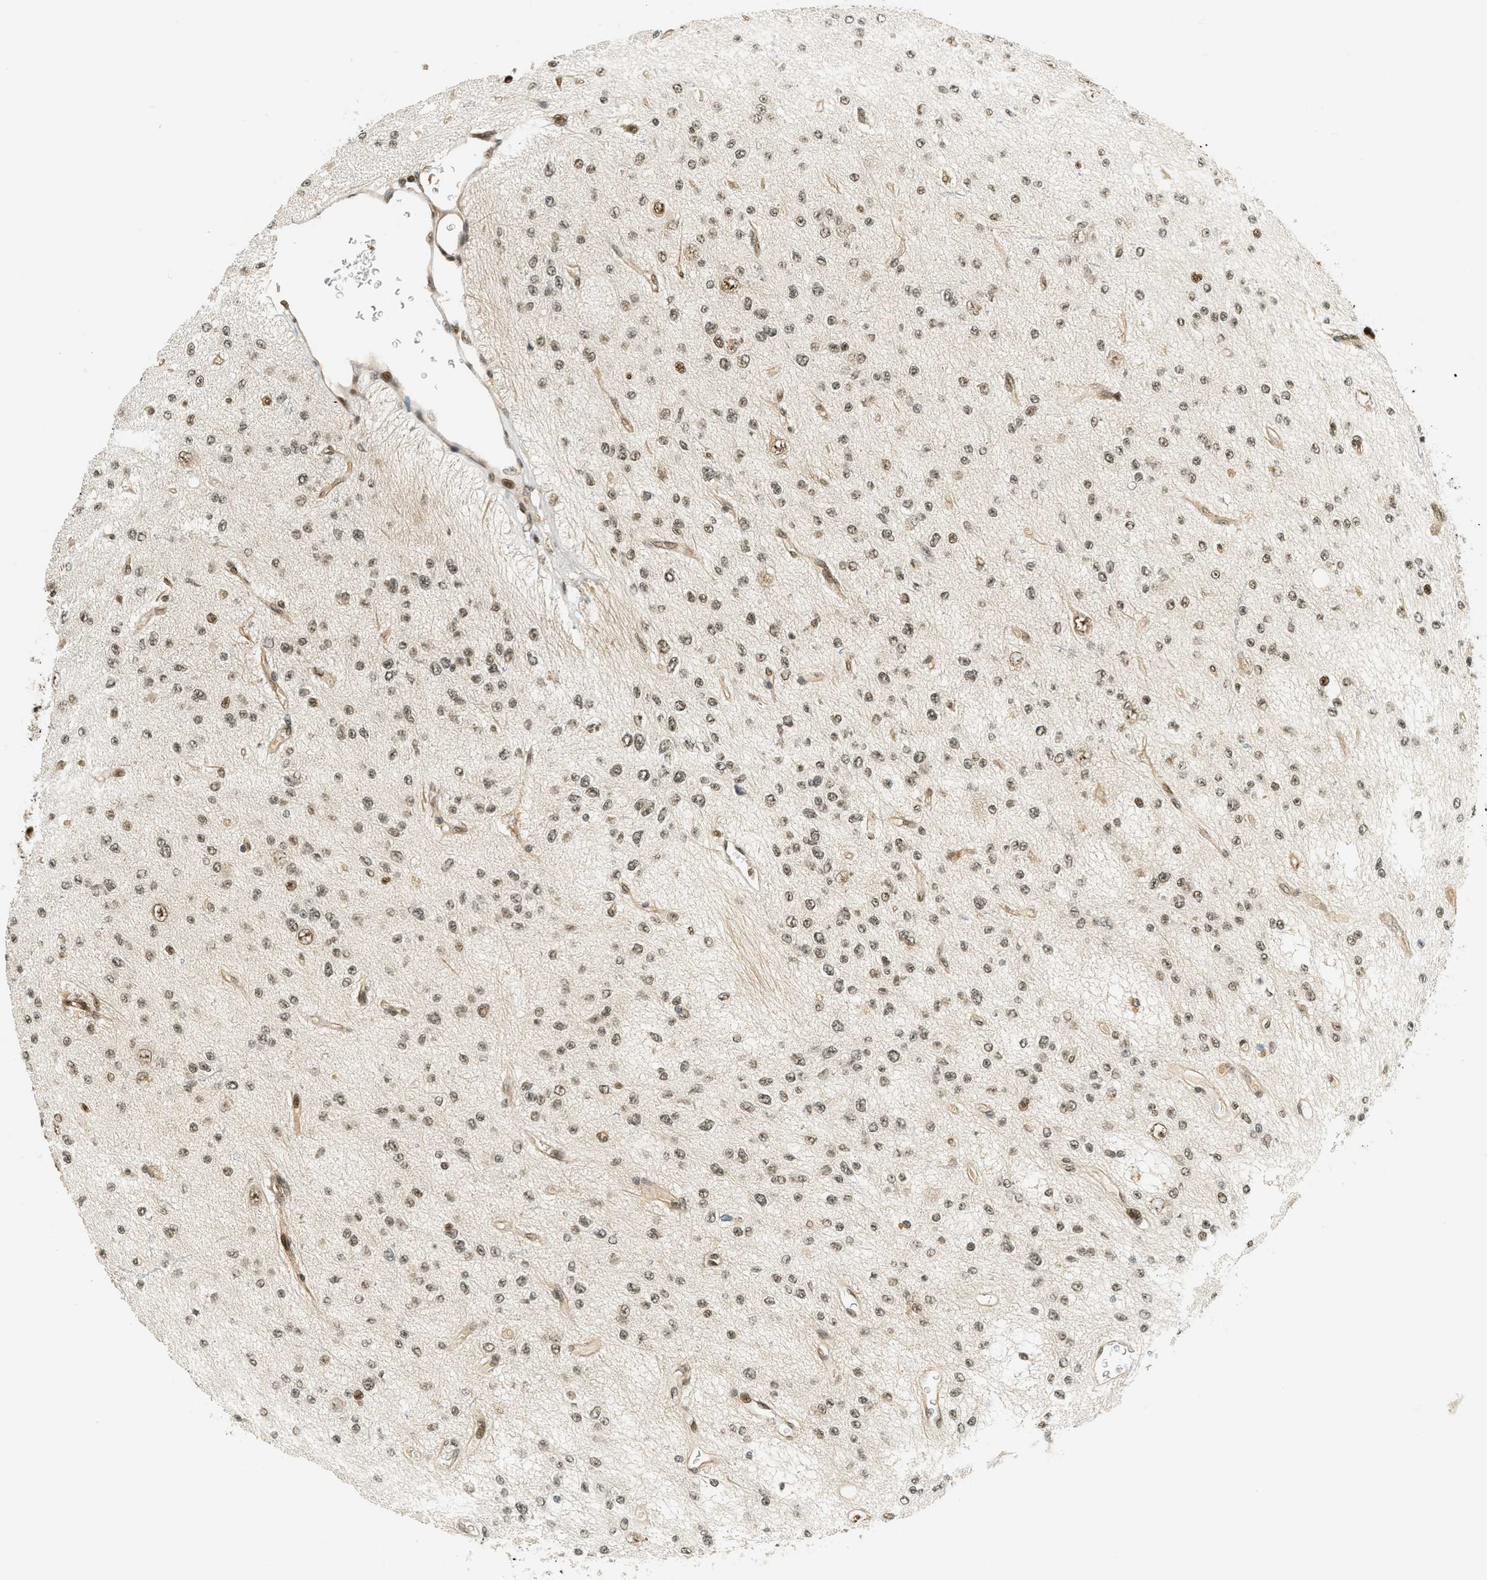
{"staining": {"intensity": "moderate", "quantity": ">75%", "location": "nuclear"}, "tissue": "glioma", "cell_type": "Tumor cells", "image_type": "cancer", "snomed": [{"axis": "morphology", "description": "Glioma, malignant, Low grade"}, {"axis": "topography", "description": "Brain"}], "caption": "DAB (3,3'-diaminobenzidine) immunohistochemical staining of glioma shows moderate nuclear protein staining in about >75% of tumor cells.", "gene": "FOXM1", "patient": {"sex": "male", "age": 38}}